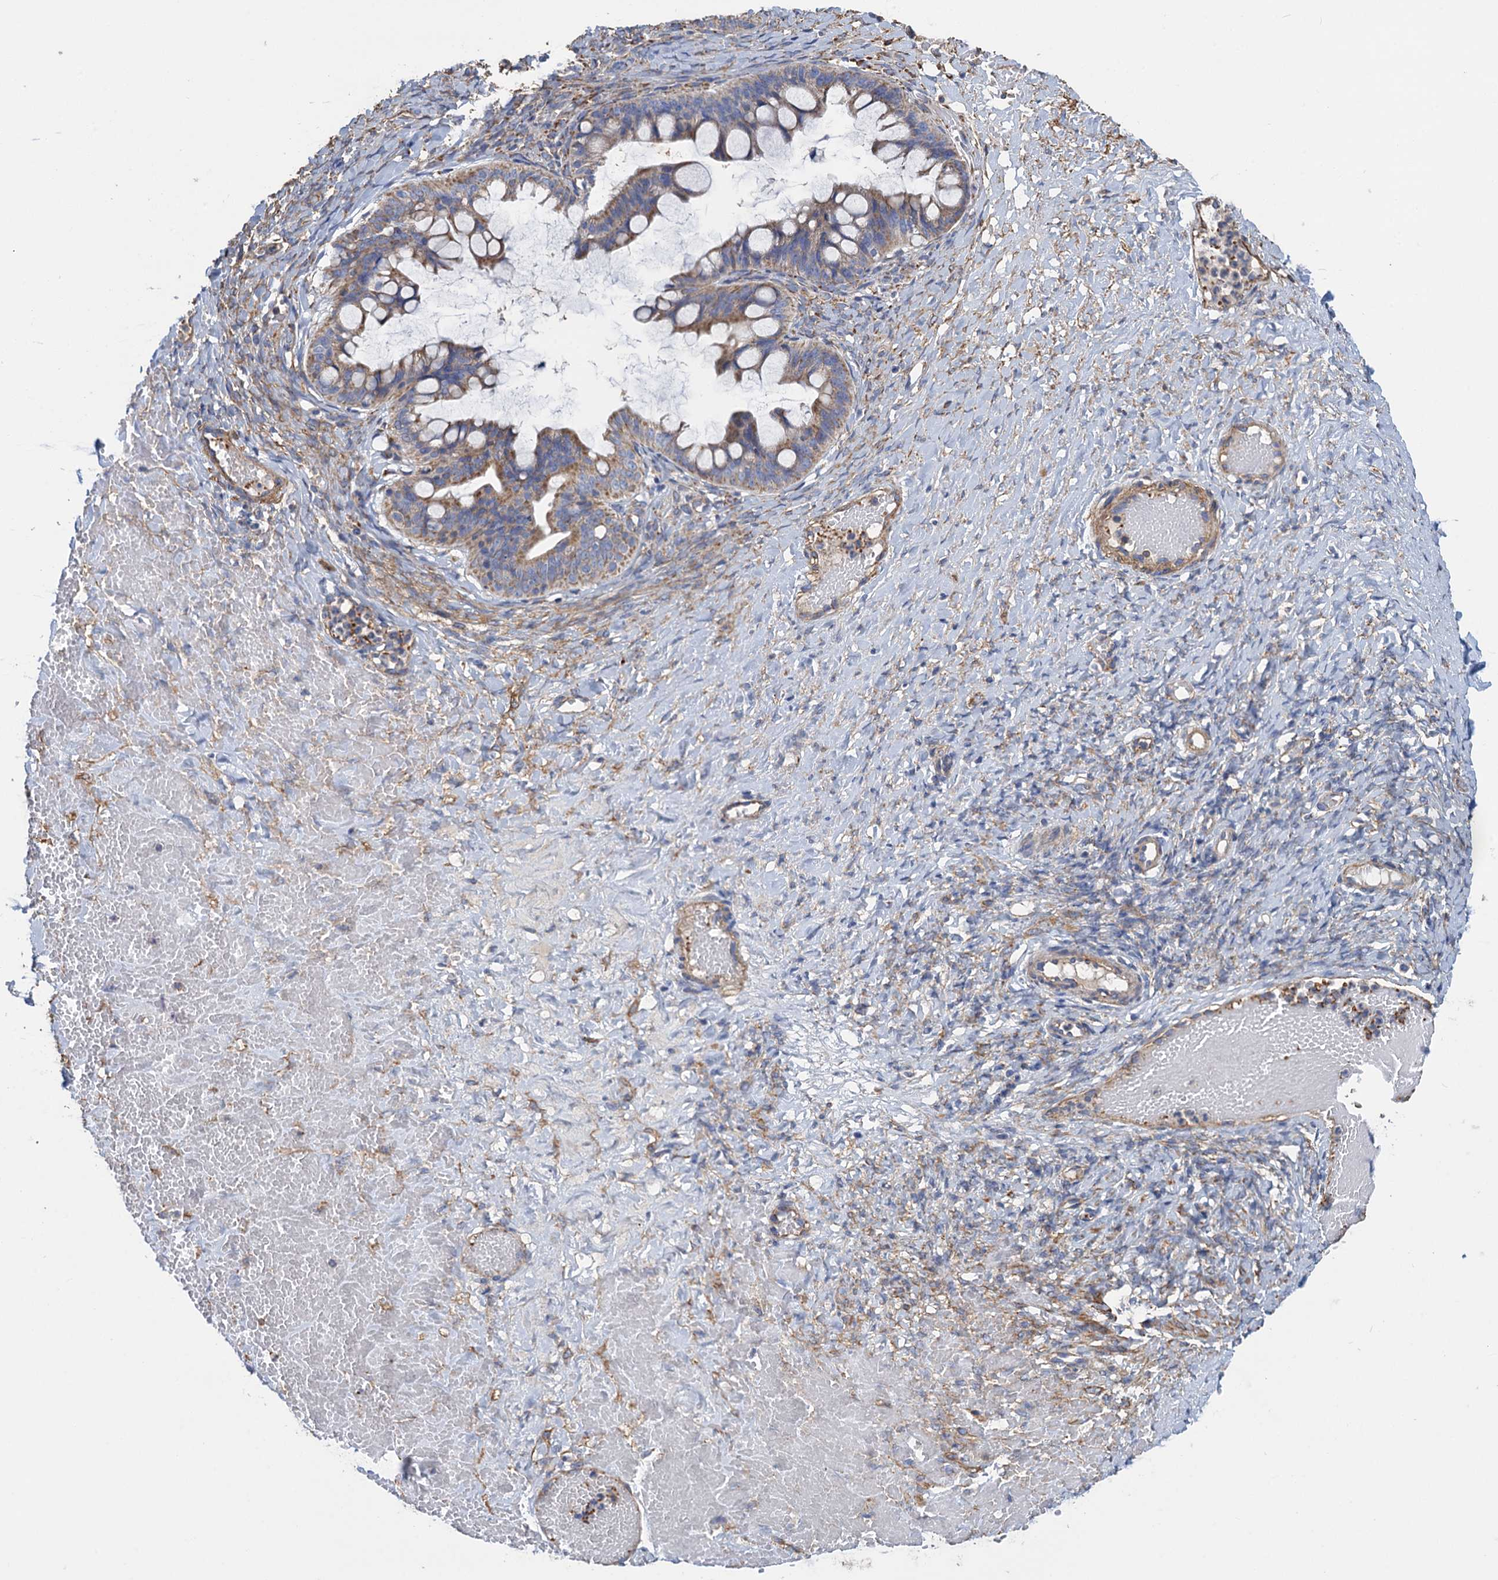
{"staining": {"intensity": "moderate", "quantity": "25%-75%", "location": "cytoplasmic/membranous"}, "tissue": "ovarian cancer", "cell_type": "Tumor cells", "image_type": "cancer", "snomed": [{"axis": "morphology", "description": "Cystadenocarcinoma, mucinous, NOS"}, {"axis": "topography", "description": "Ovary"}], "caption": "An immunohistochemistry photomicrograph of tumor tissue is shown. Protein staining in brown highlights moderate cytoplasmic/membranous positivity in ovarian cancer (mucinous cystadenocarcinoma) within tumor cells.", "gene": "GCSH", "patient": {"sex": "female", "age": 73}}